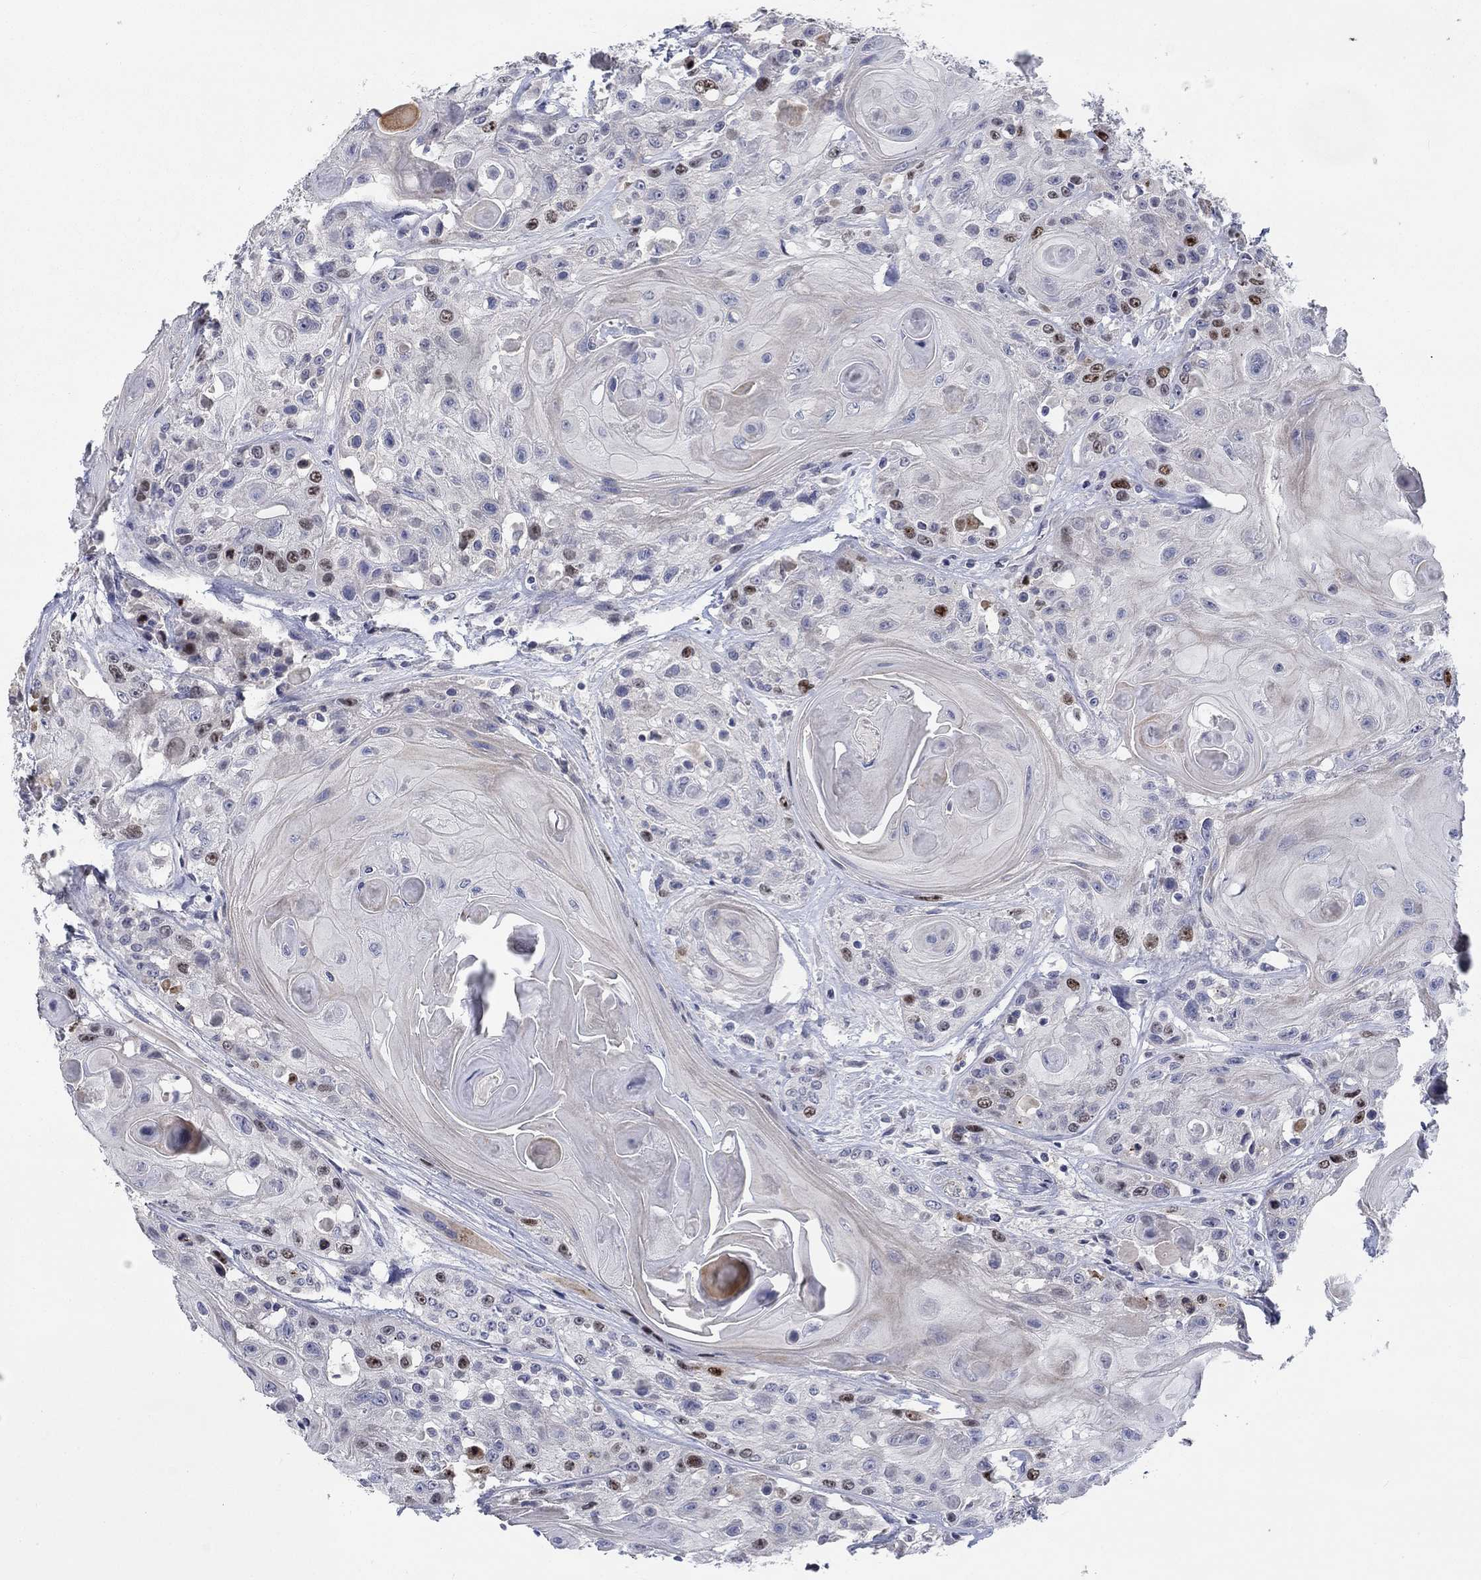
{"staining": {"intensity": "strong", "quantity": "<25%", "location": "nuclear"}, "tissue": "head and neck cancer", "cell_type": "Tumor cells", "image_type": "cancer", "snomed": [{"axis": "morphology", "description": "Squamous cell carcinoma, NOS"}, {"axis": "topography", "description": "Head-Neck"}], "caption": "A micrograph of human squamous cell carcinoma (head and neck) stained for a protein reveals strong nuclear brown staining in tumor cells.", "gene": "PRC1", "patient": {"sex": "female", "age": 59}}